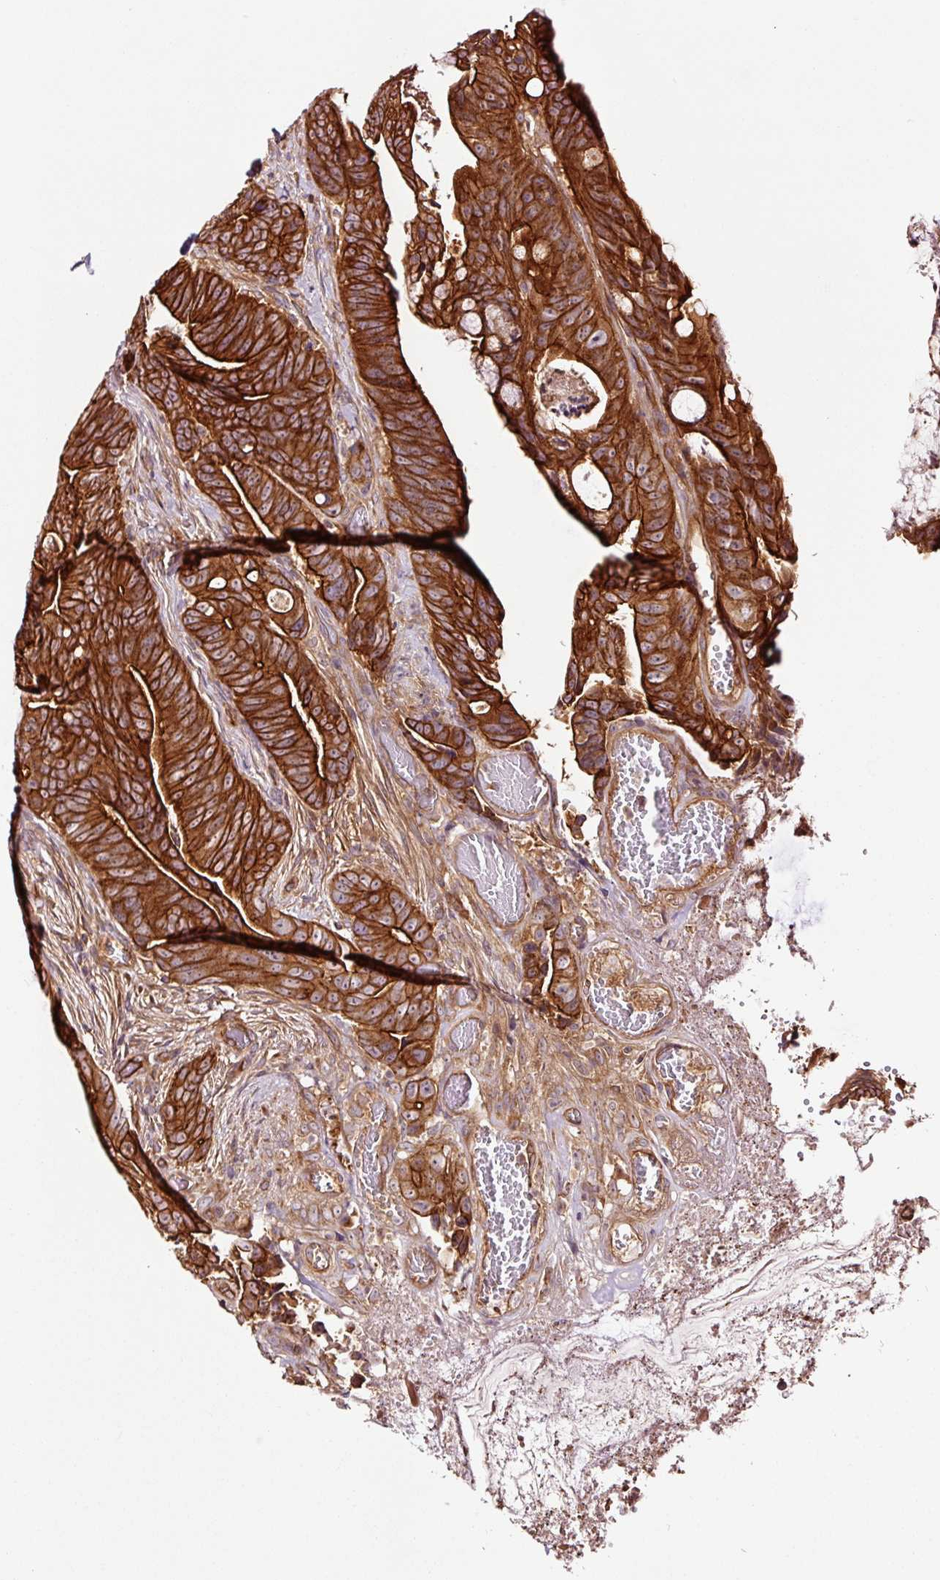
{"staining": {"intensity": "strong", "quantity": ">75%", "location": "cytoplasmic/membranous"}, "tissue": "colorectal cancer", "cell_type": "Tumor cells", "image_type": "cancer", "snomed": [{"axis": "morphology", "description": "Adenocarcinoma, NOS"}, {"axis": "topography", "description": "Colon"}], "caption": "A micrograph of colorectal cancer (adenocarcinoma) stained for a protein exhibits strong cytoplasmic/membranous brown staining in tumor cells.", "gene": "METAP1", "patient": {"sex": "female", "age": 82}}